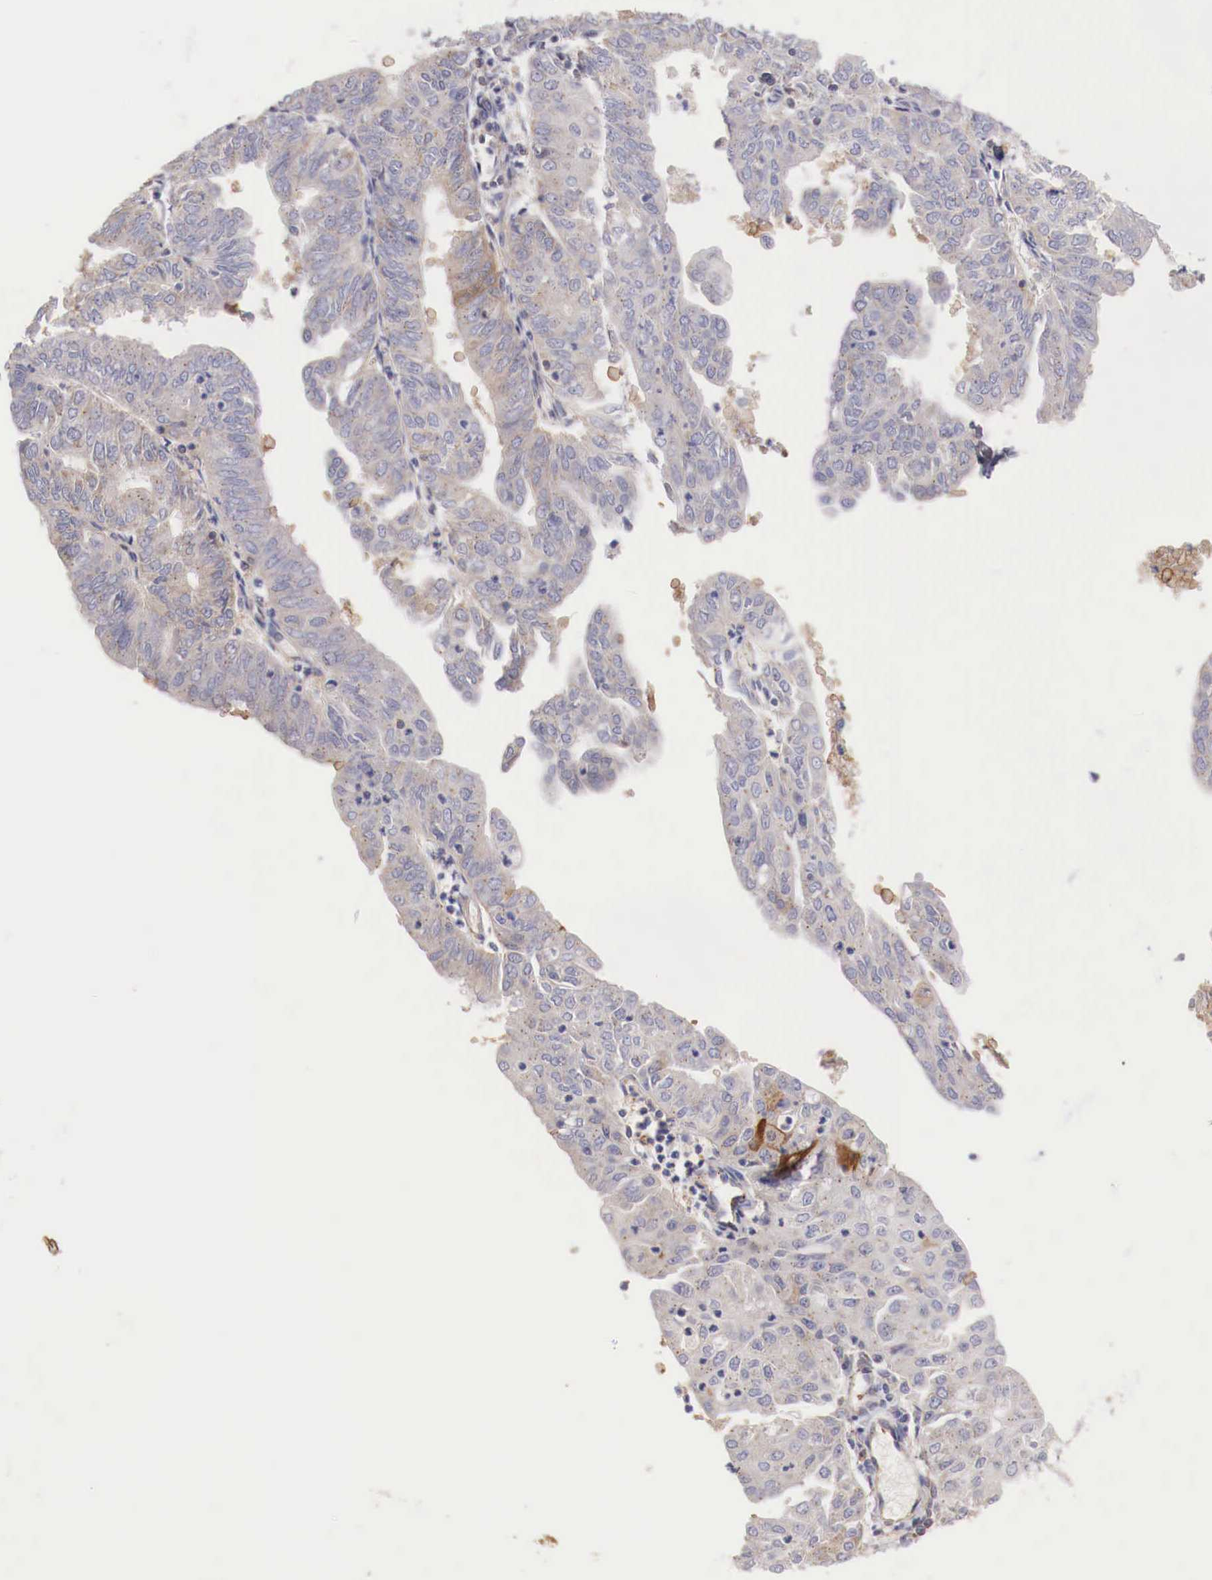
{"staining": {"intensity": "moderate", "quantity": ">75%", "location": "cytoplasmic/membranous"}, "tissue": "endometrial cancer", "cell_type": "Tumor cells", "image_type": "cancer", "snomed": [{"axis": "morphology", "description": "Adenocarcinoma, NOS"}, {"axis": "topography", "description": "Endometrium"}], "caption": "Adenocarcinoma (endometrial) stained with a protein marker demonstrates moderate staining in tumor cells.", "gene": "PITPNA", "patient": {"sex": "female", "age": 79}}